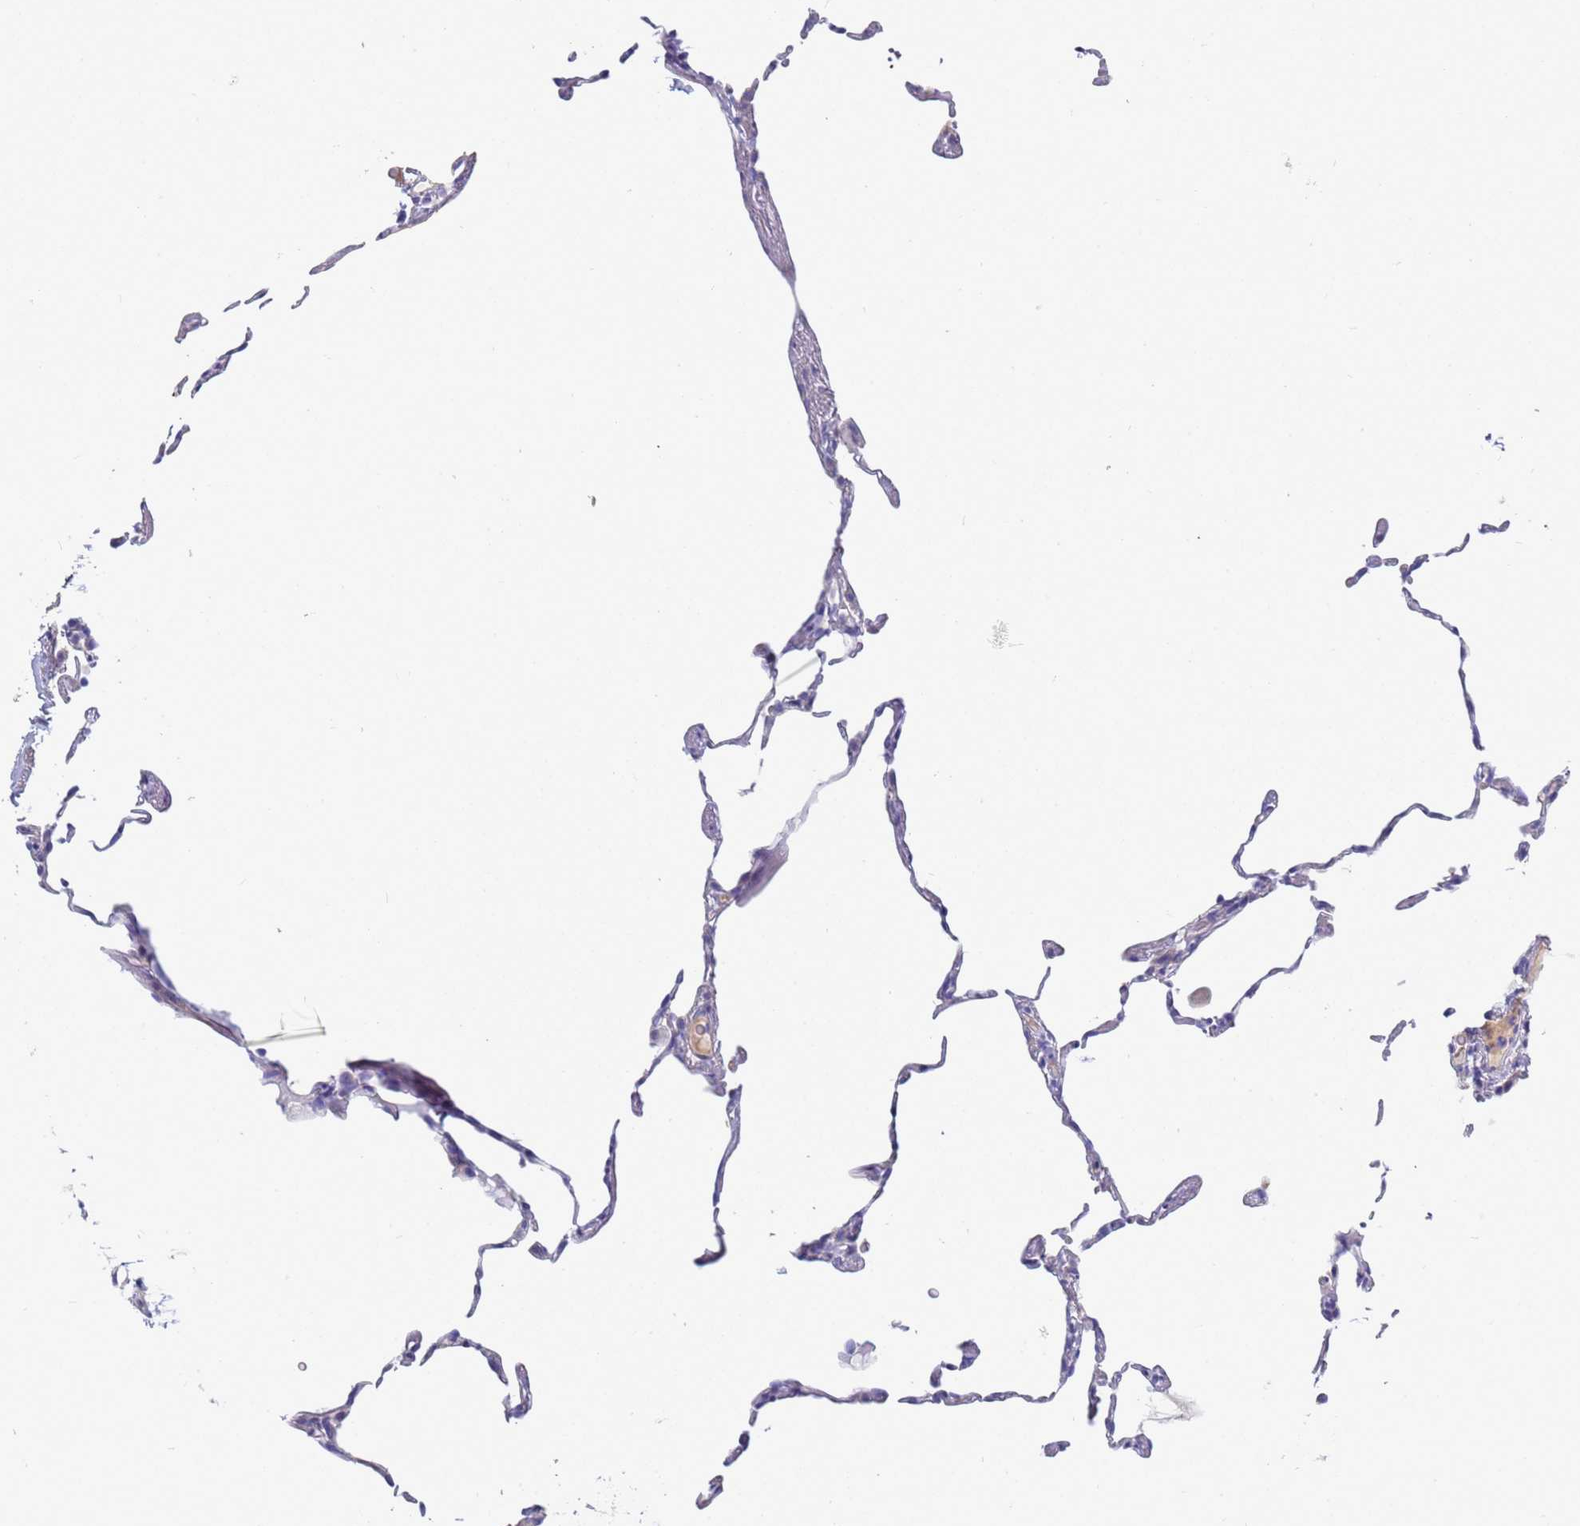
{"staining": {"intensity": "negative", "quantity": "none", "location": "none"}, "tissue": "lung", "cell_type": "Alveolar cells", "image_type": "normal", "snomed": [{"axis": "morphology", "description": "Normal tissue, NOS"}, {"axis": "topography", "description": "Lung"}], "caption": "Immunohistochemistry micrograph of normal lung: lung stained with DAB shows no significant protein positivity in alveolar cells.", "gene": "C4orf46", "patient": {"sex": "female", "age": 57}}